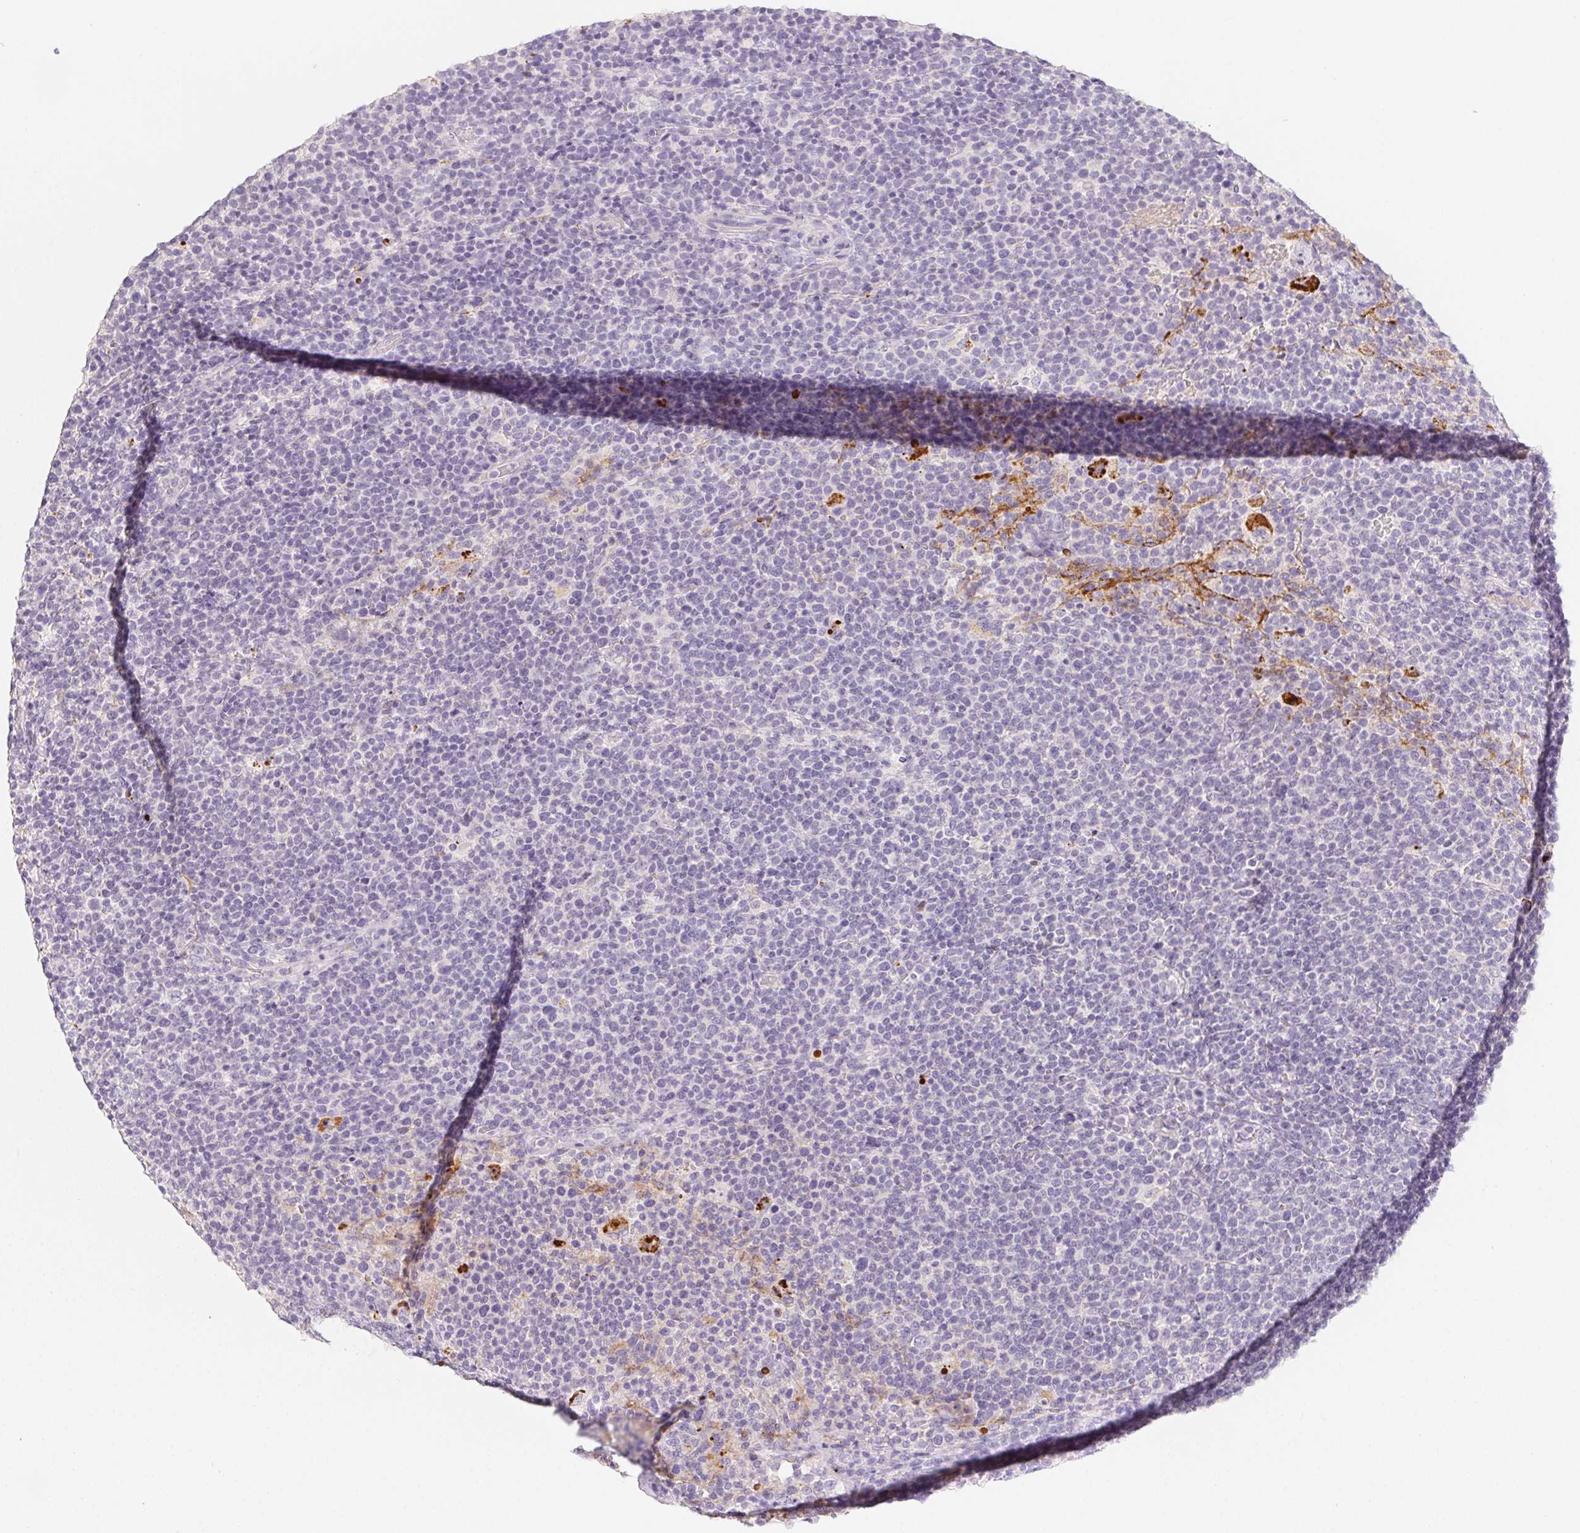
{"staining": {"intensity": "negative", "quantity": "none", "location": "none"}, "tissue": "lymphoma", "cell_type": "Tumor cells", "image_type": "cancer", "snomed": [{"axis": "morphology", "description": "Malignant lymphoma, non-Hodgkin's type, High grade"}, {"axis": "topography", "description": "Lymph node"}], "caption": "The immunohistochemistry histopathology image has no significant positivity in tumor cells of malignant lymphoma, non-Hodgkin's type (high-grade) tissue. The staining is performed using DAB brown chromogen with nuclei counter-stained in using hematoxylin.", "gene": "MYL4", "patient": {"sex": "male", "age": 61}}